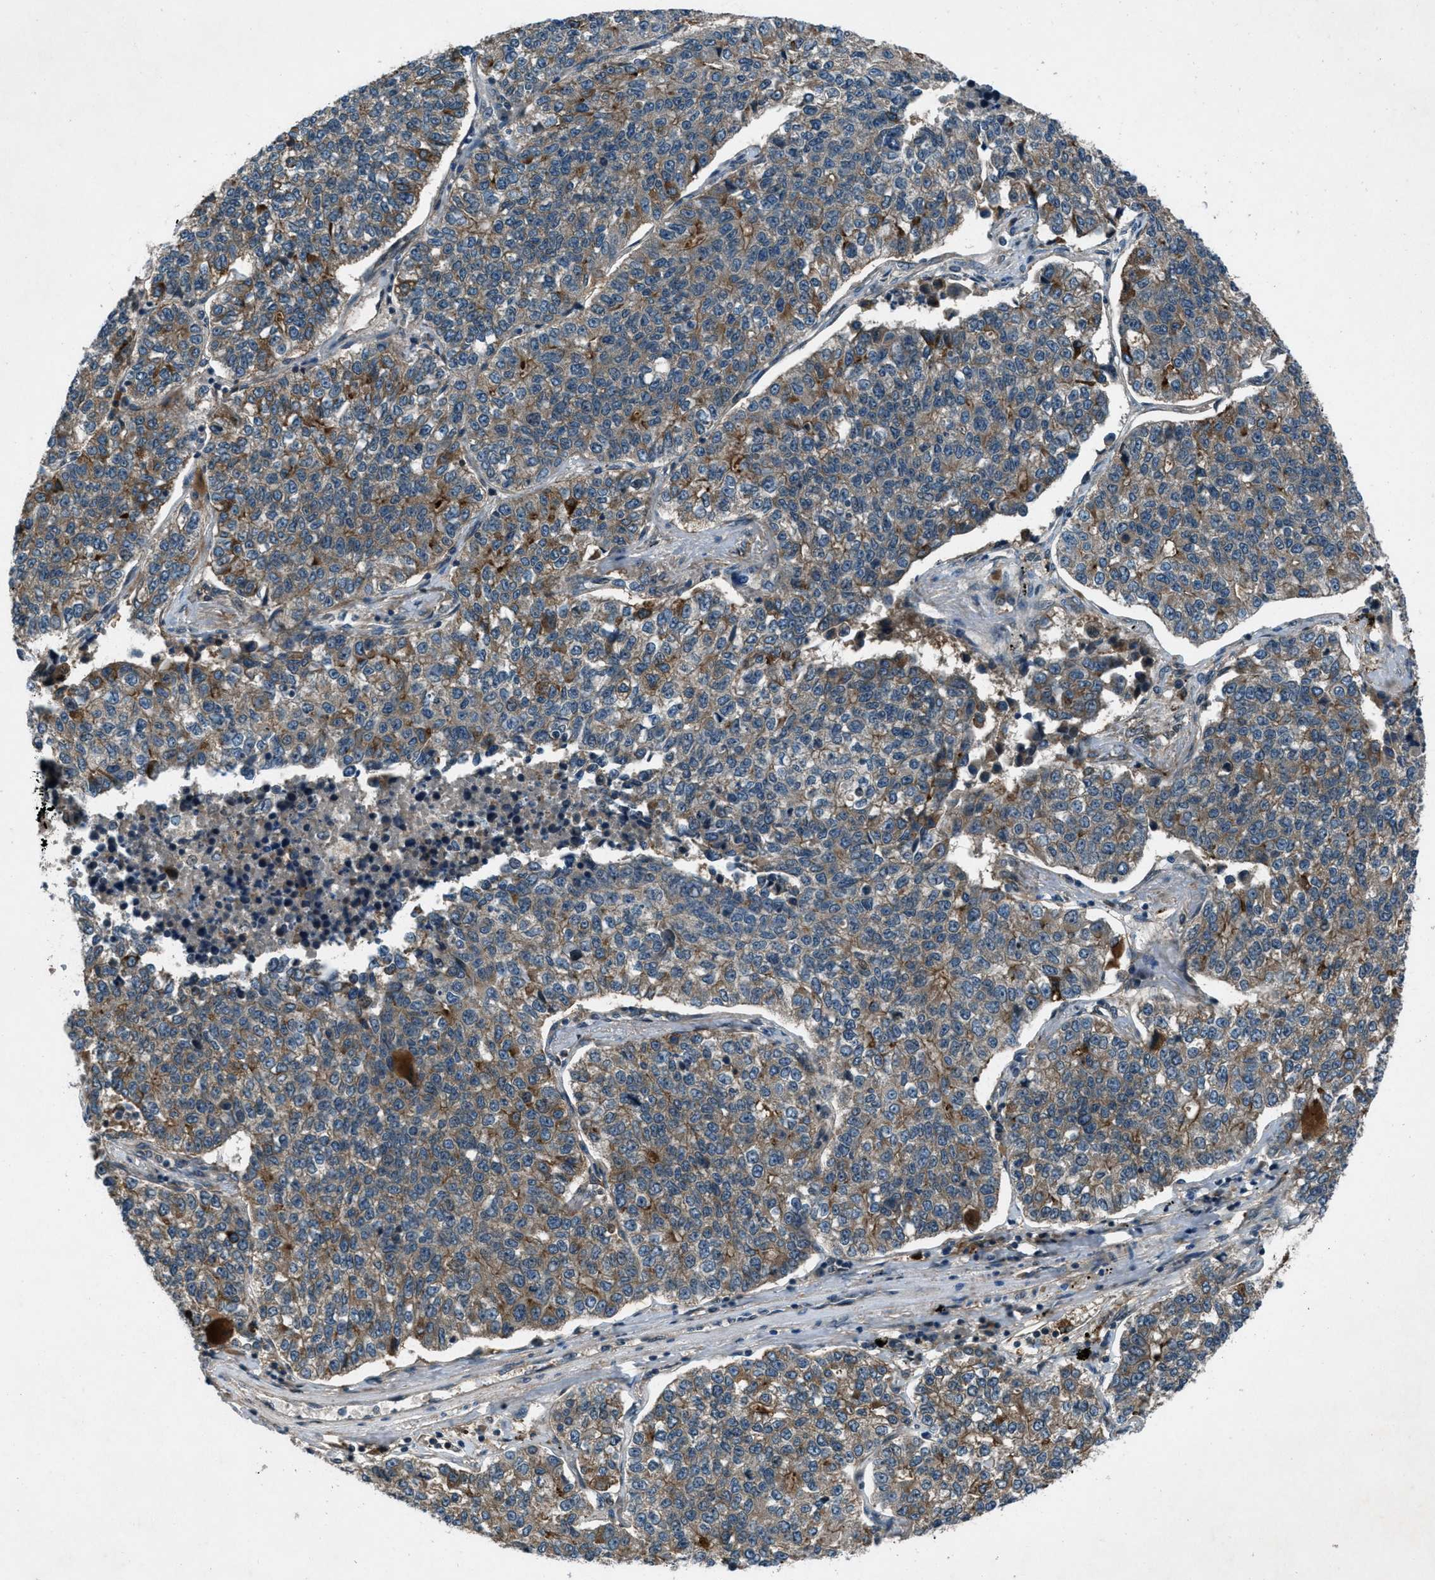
{"staining": {"intensity": "moderate", "quantity": ">75%", "location": "cytoplasmic/membranous"}, "tissue": "lung cancer", "cell_type": "Tumor cells", "image_type": "cancer", "snomed": [{"axis": "morphology", "description": "Adenocarcinoma, NOS"}, {"axis": "topography", "description": "Lung"}], "caption": "Immunohistochemistry staining of lung cancer, which reveals medium levels of moderate cytoplasmic/membranous staining in about >75% of tumor cells indicating moderate cytoplasmic/membranous protein expression. The staining was performed using DAB (3,3'-diaminobenzidine) (brown) for protein detection and nuclei were counterstained in hematoxylin (blue).", "gene": "EPSTI1", "patient": {"sex": "male", "age": 49}}